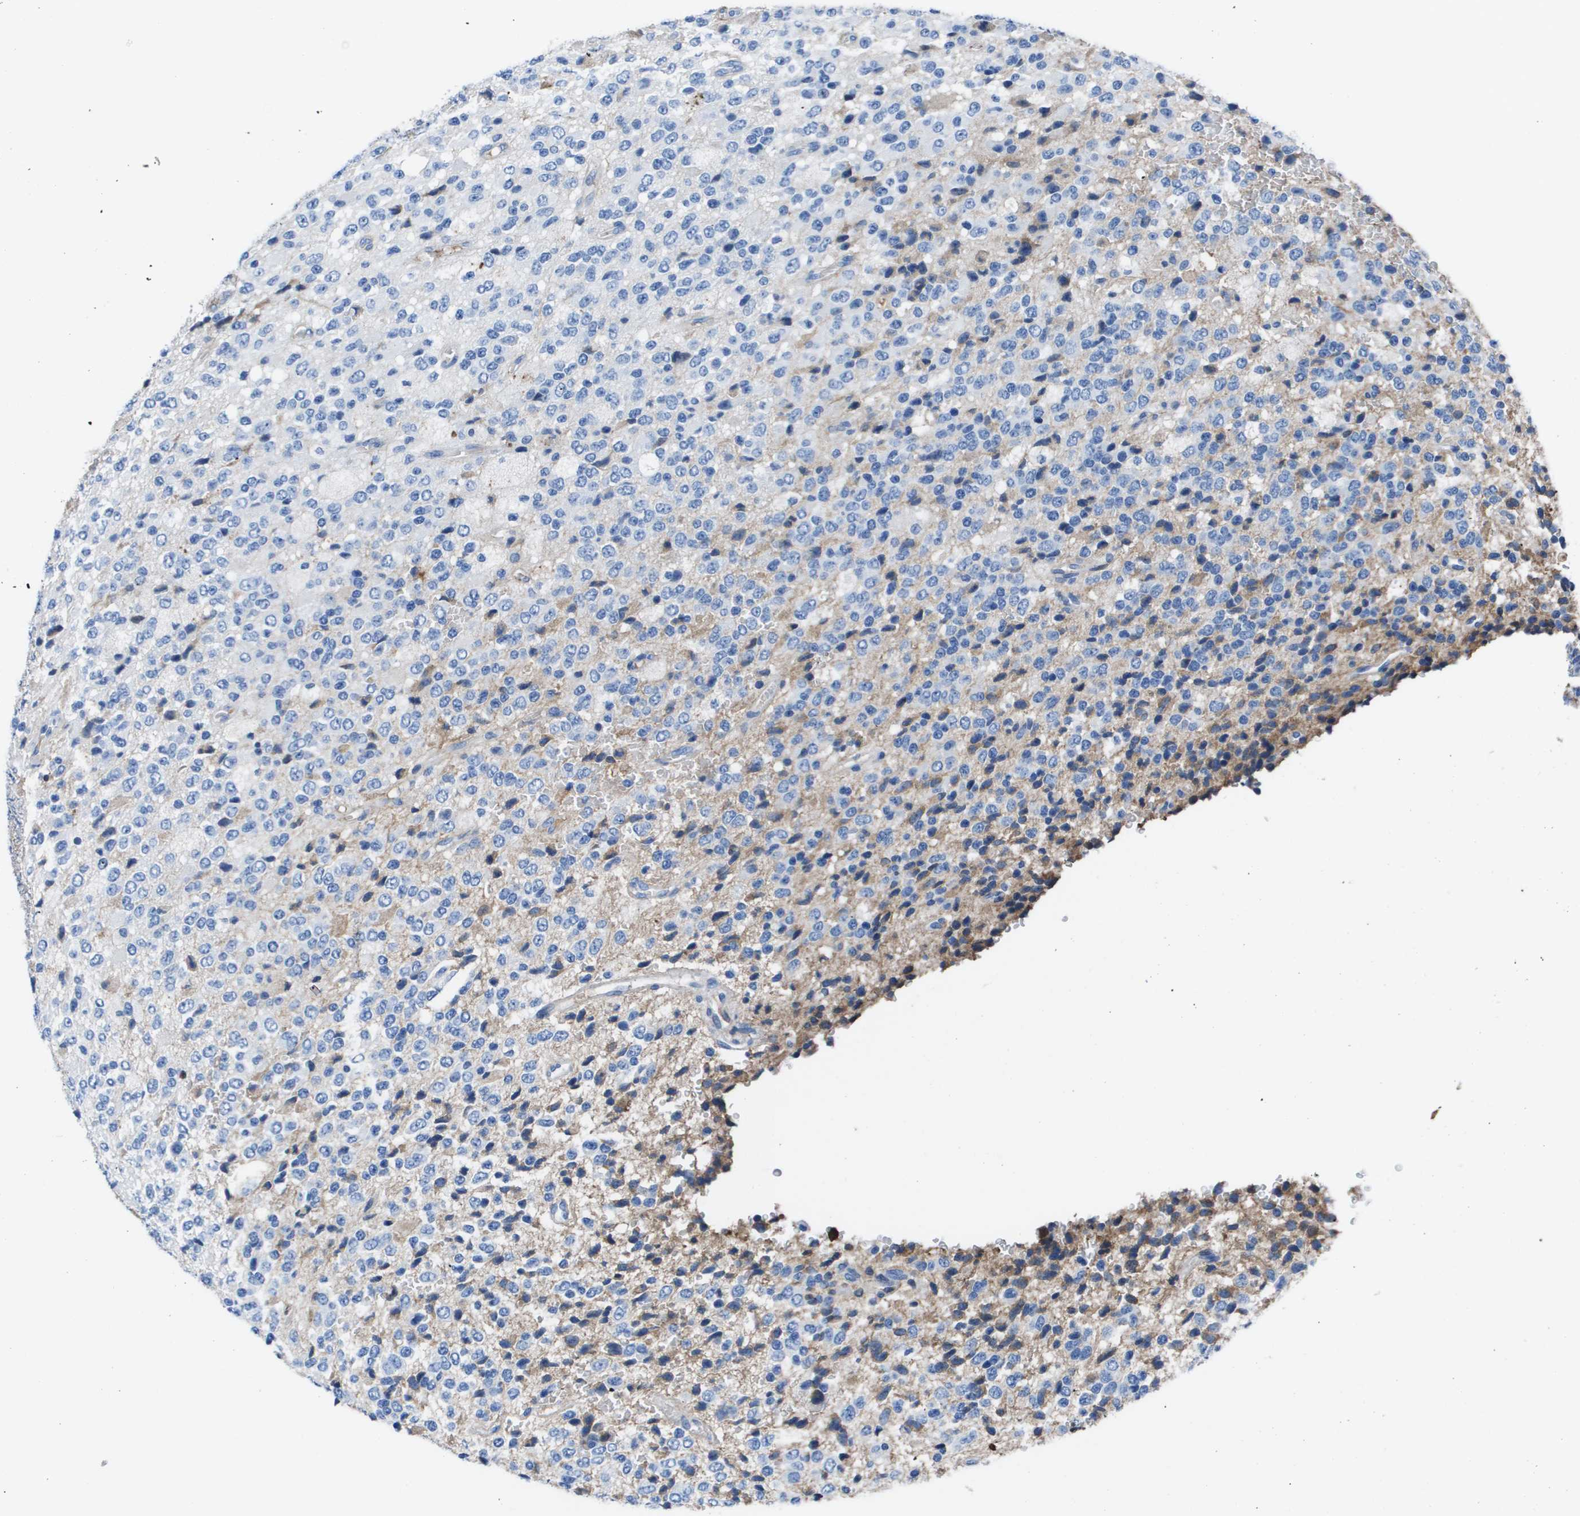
{"staining": {"intensity": "moderate", "quantity": "<25%", "location": "cytoplasmic/membranous"}, "tissue": "glioma", "cell_type": "Tumor cells", "image_type": "cancer", "snomed": [{"axis": "morphology", "description": "Glioma, malignant, High grade"}, {"axis": "topography", "description": "pancreas cauda"}], "caption": "A photomicrograph of human high-grade glioma (malignant) stained for a protein exhibits moderate cytoplasmic/membranous brown staining in tumor cells. Immunohistochemistry stains the protein in brown and the nuclei are stained blue.", "gene": "VTN", "patient": {"sex": "male", "age": 60}}